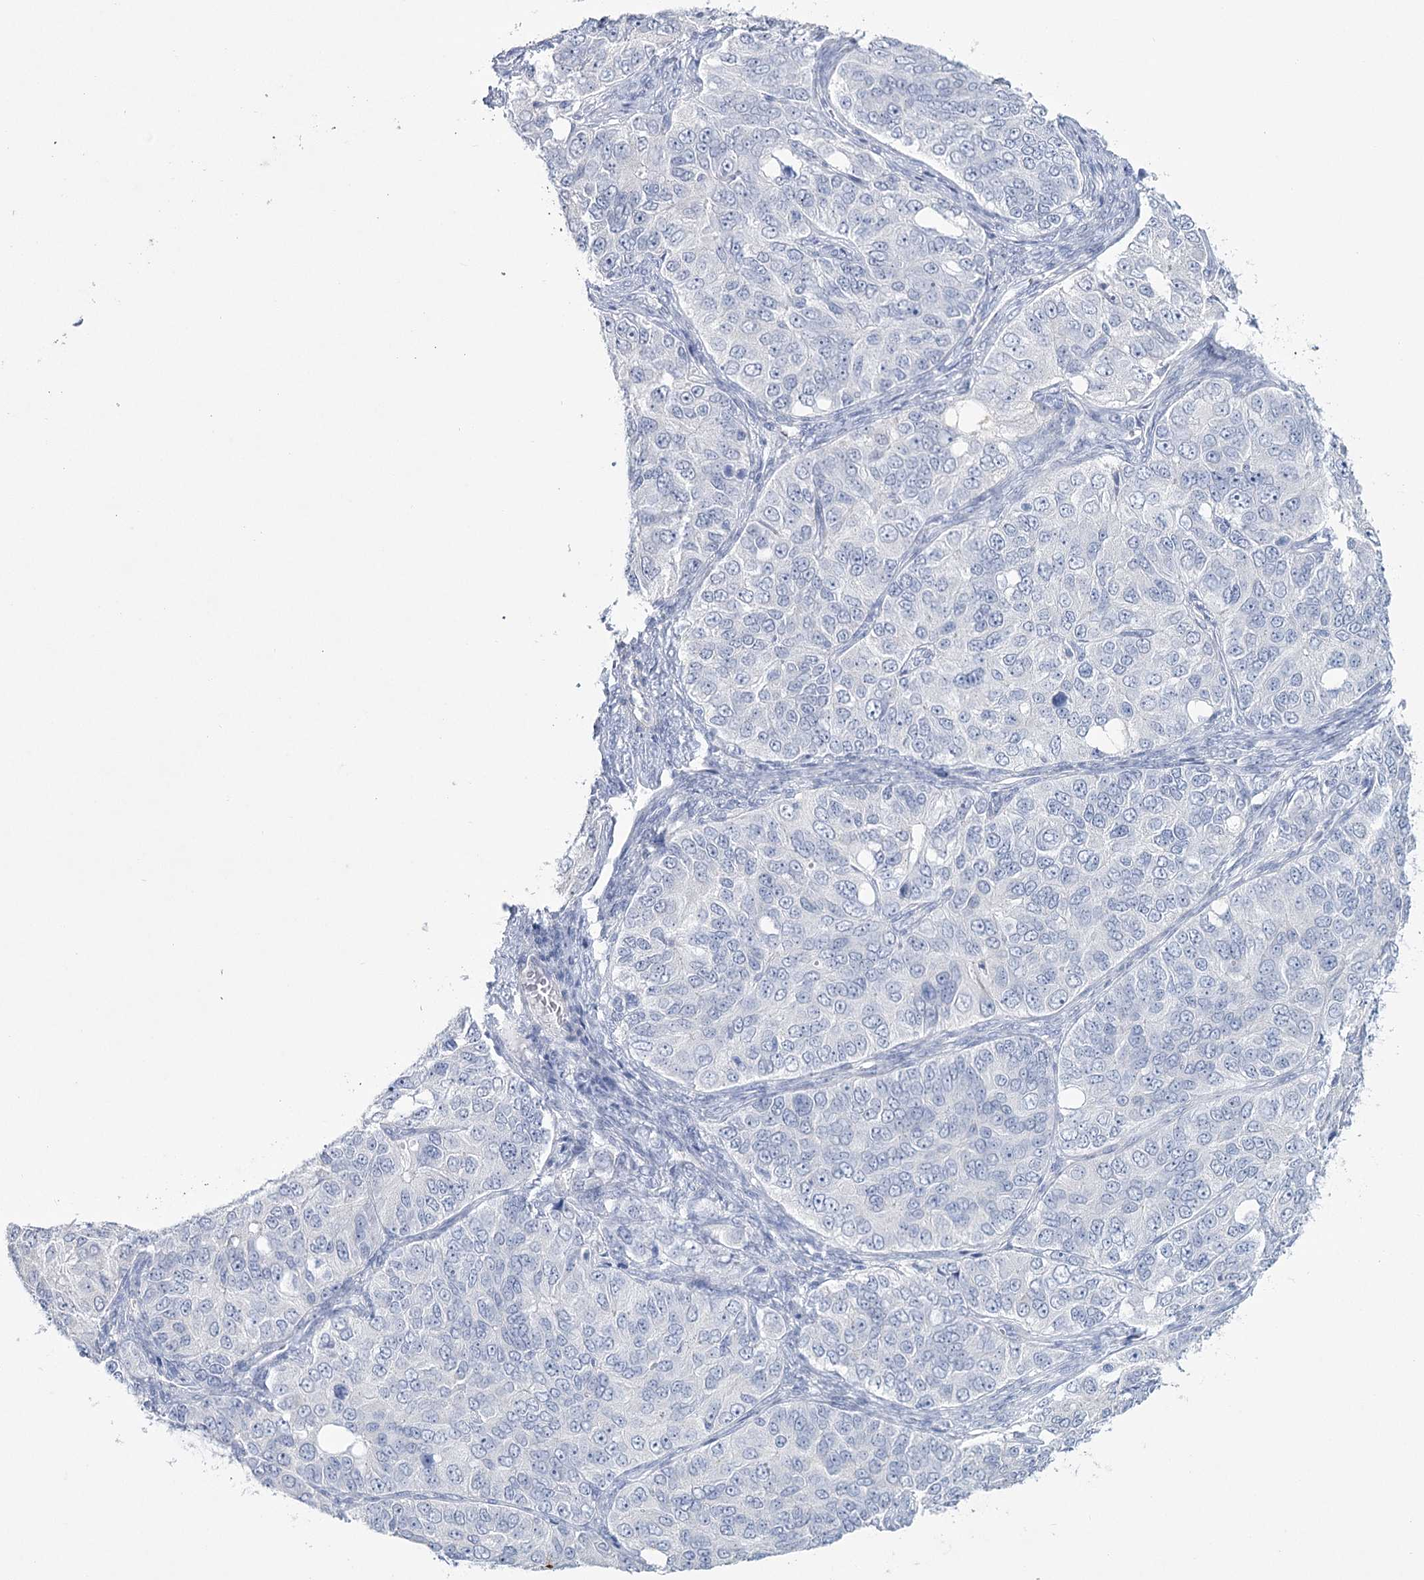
{"staining": {"intensity": "negative", "quantity": "none", "location": "none"}, "tissue": "ovarian cancer", "cell_type": "Tumor cells", "image_type": "cancer", "snomed": [{"axis": "morphology", "description": "Carcinoma, endometroid"}, {"axis": "topography", "description": "Ovary"}], "caption": "This is an immunohistochemistry (IHC) histopathology image of ovarian endometroid carcinoma. There is no staining in tumor cells.", "gene": "CCDC88A", "patient": {"sex": "female", "age": 51}}